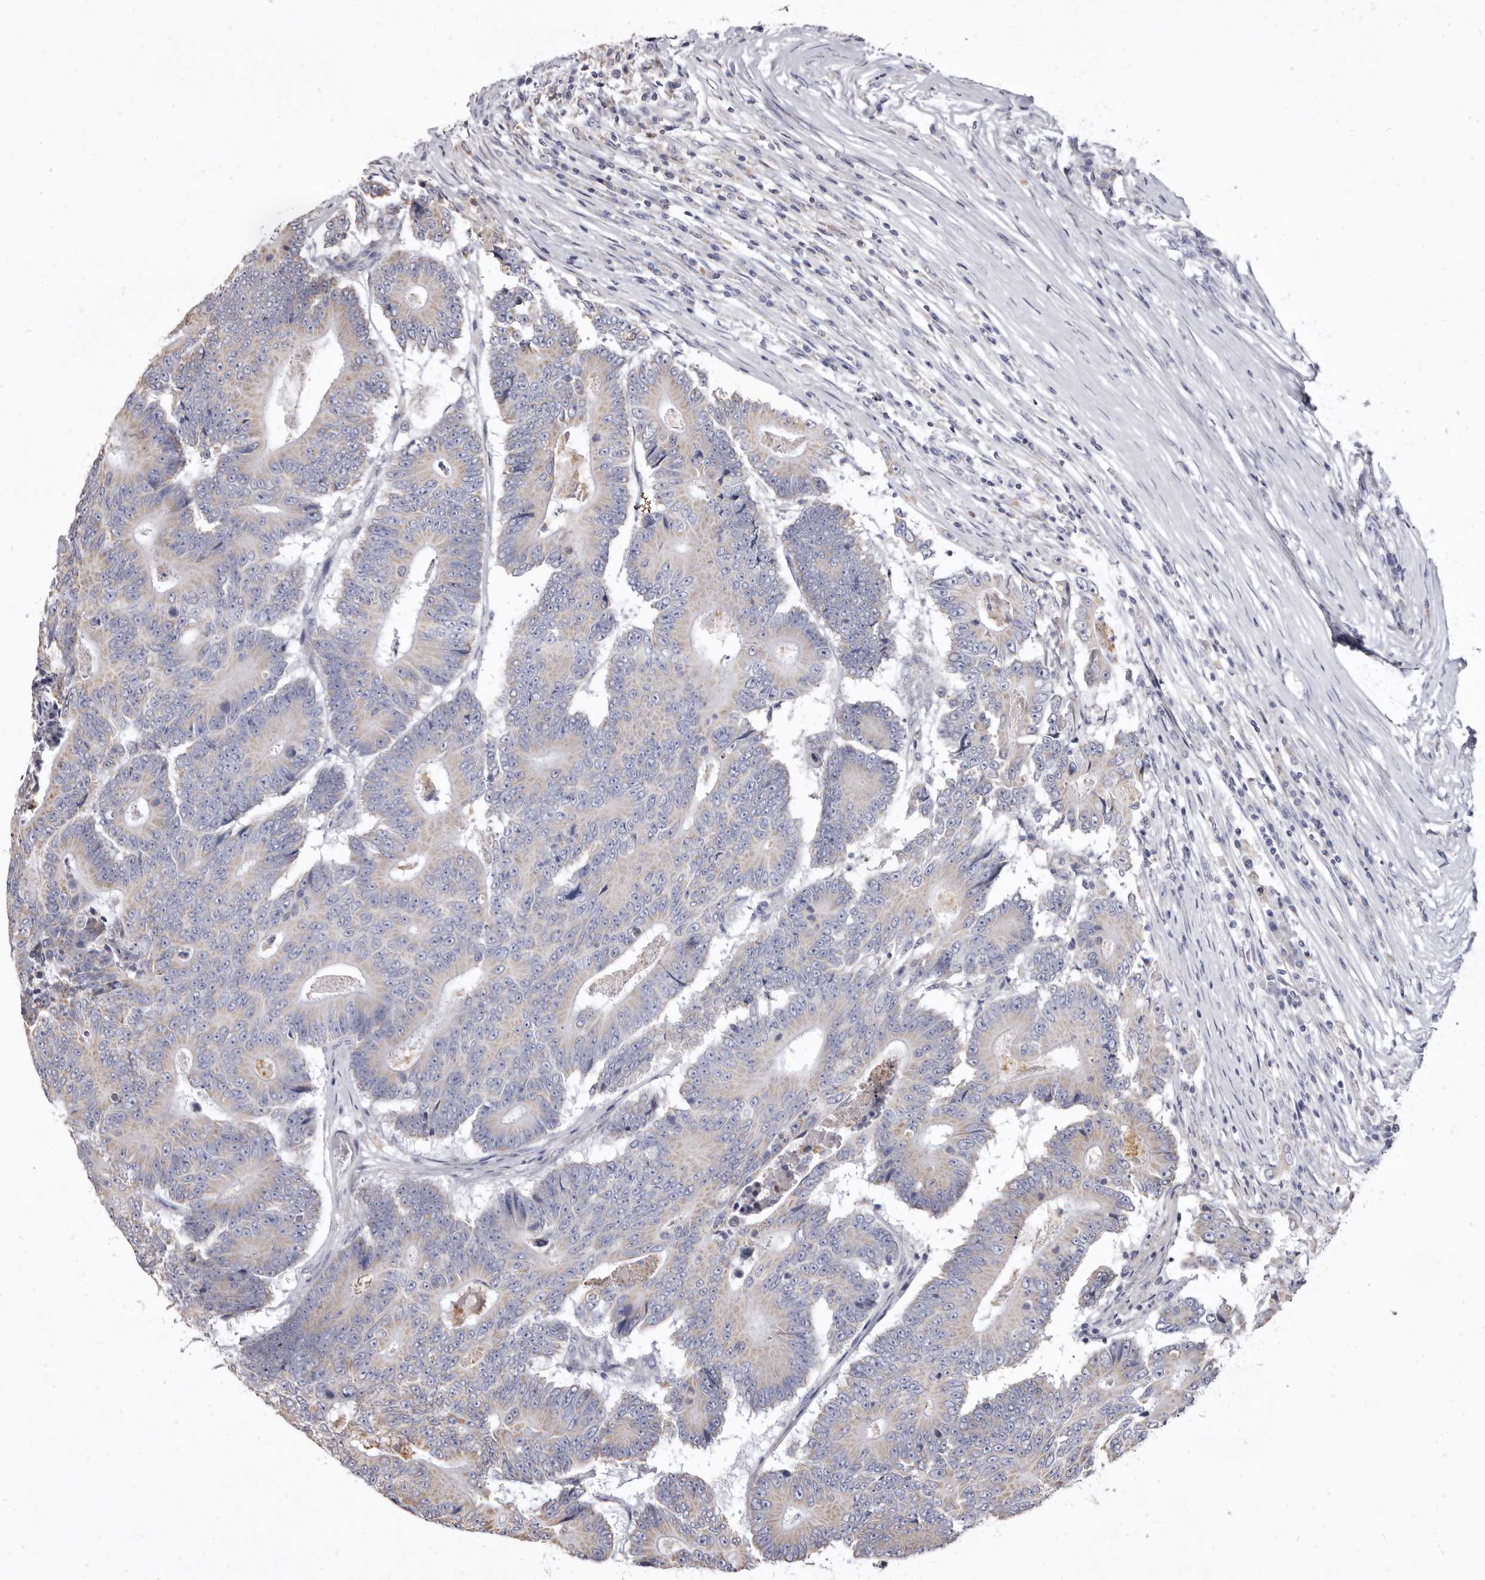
{"staining": {"intensity": "weak", "quantity": "25%-75%", "location": "cytoplasmic/membranous"}, "tissue": "colorectal cancer", "cell_type": "Tumor cells", "image_type": "cancer", "snomed": [{"axis": "morphology", "description": "Adenocarcinoma, NOS"}, {"axis": "topography", "description": "Colon"}], "caption": "An immunohistochemistry photomicrograph of tumor tissue is shown. Protein staining in brown highlights weak cytoplasmic/membranous positivity in colorectal adenocarcinoma within tumor cells. Using DAB (3,3'-diaminobenzidine) (brown) and hematoxylin (blue) stains, captured at high magnification using brightfield microscopy.", "gene": "CYP2E1", "patient": {"sex": "male", "age": 83}}